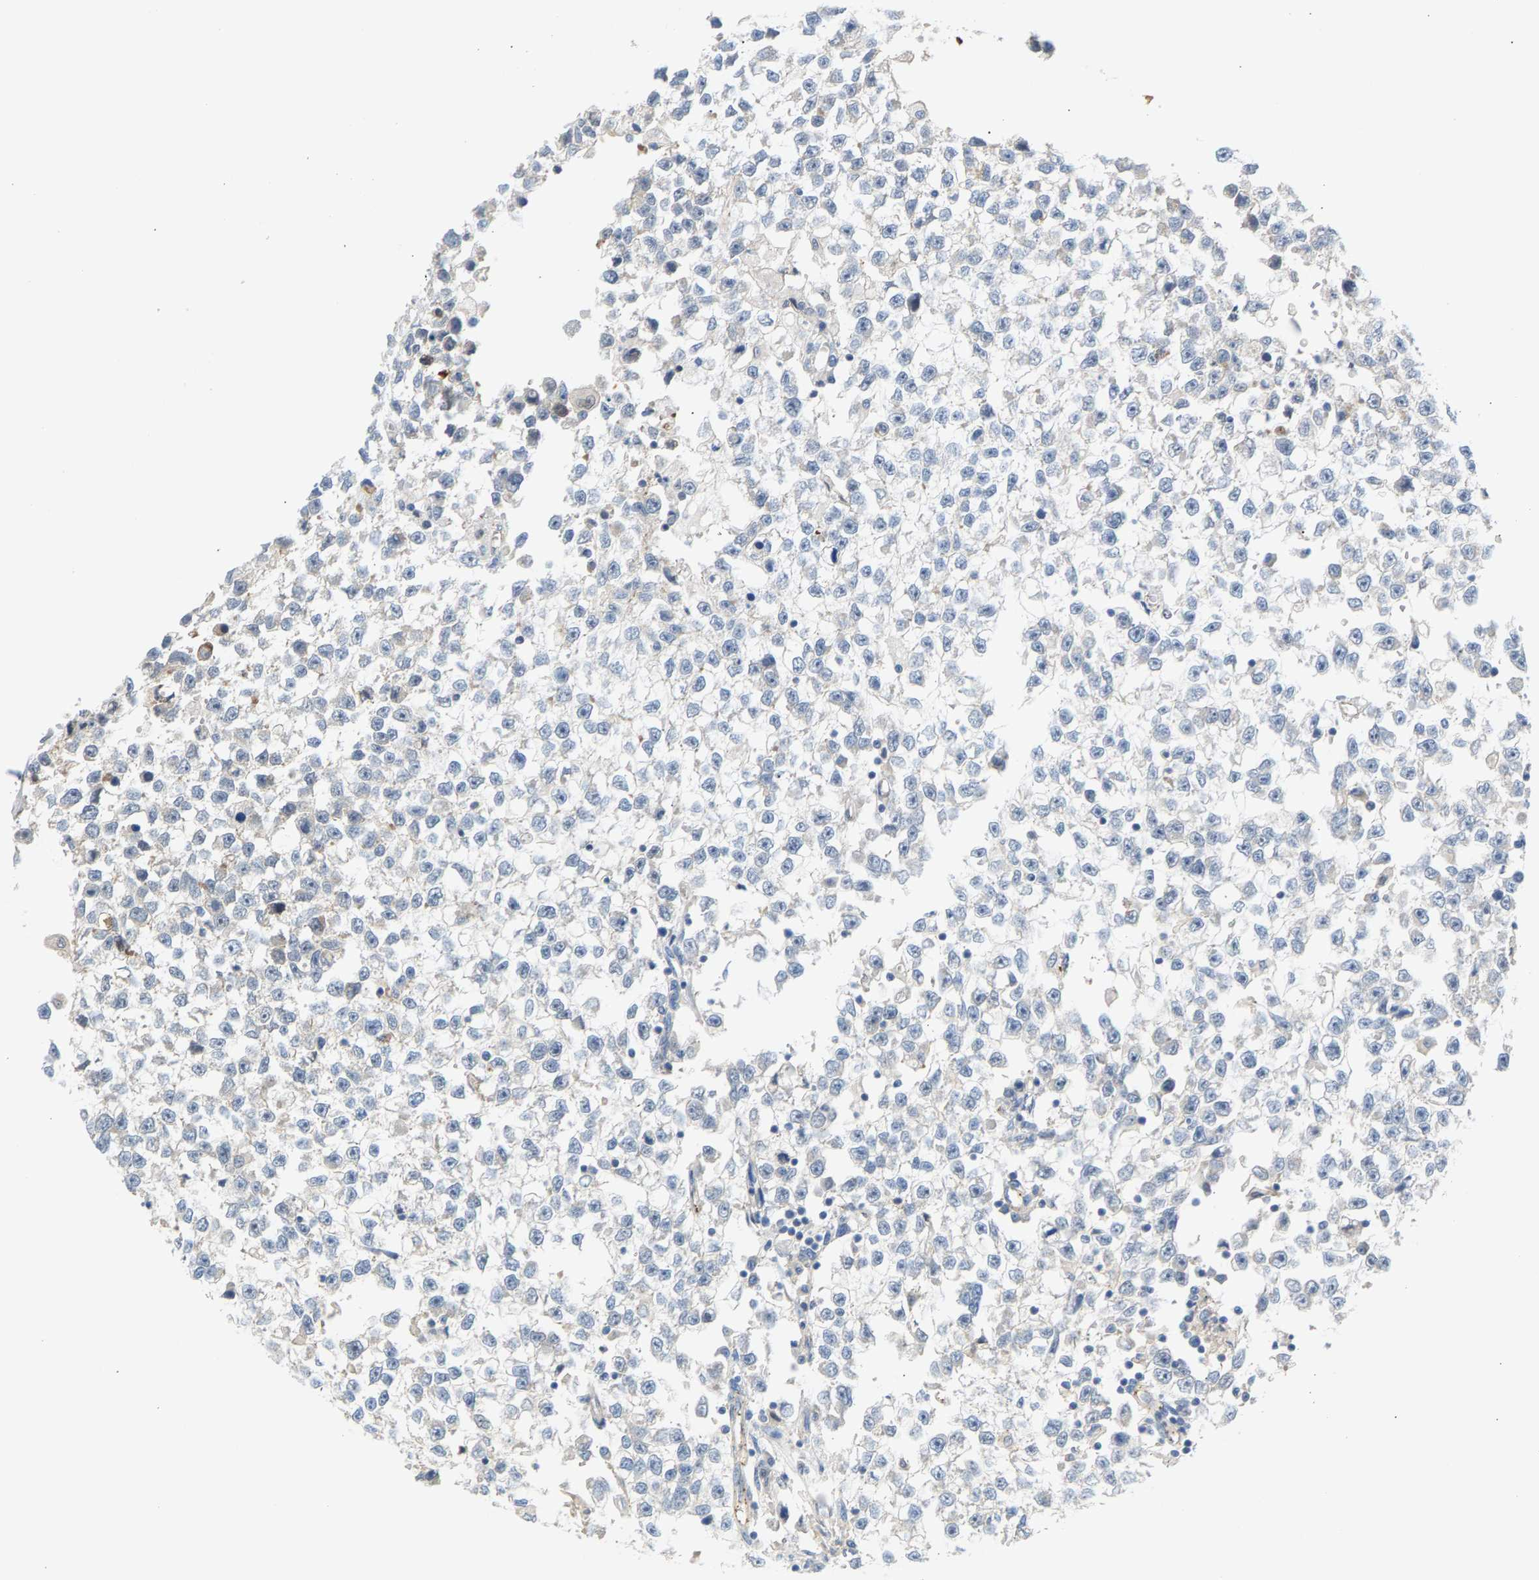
{"staining": {"intensity": "weak", "quantity": "<25%", "location": "cytoplasmic/membranous"}, "tissue": "testis cancer", "cell_type": "Tumor cells", "image_type": "cancer", "snomed": [{"axis": "morphology", "description": "Seminoma, NOS"}, {"axis": "morphology", "description": "Carcinoma, Embryonal, NOS"}, {"axis": "topography", "description": "Testis"}], "caption": "This photomicrograph is of seminoma (testis) stained with immunohistochemistry (IHC) to label a protein in brown with the nuclei are counter-stained blue. There is no expression in tumor cells.", "gene": "KRTAP27-1", "patient": {"sex": "male", "age": 51}}